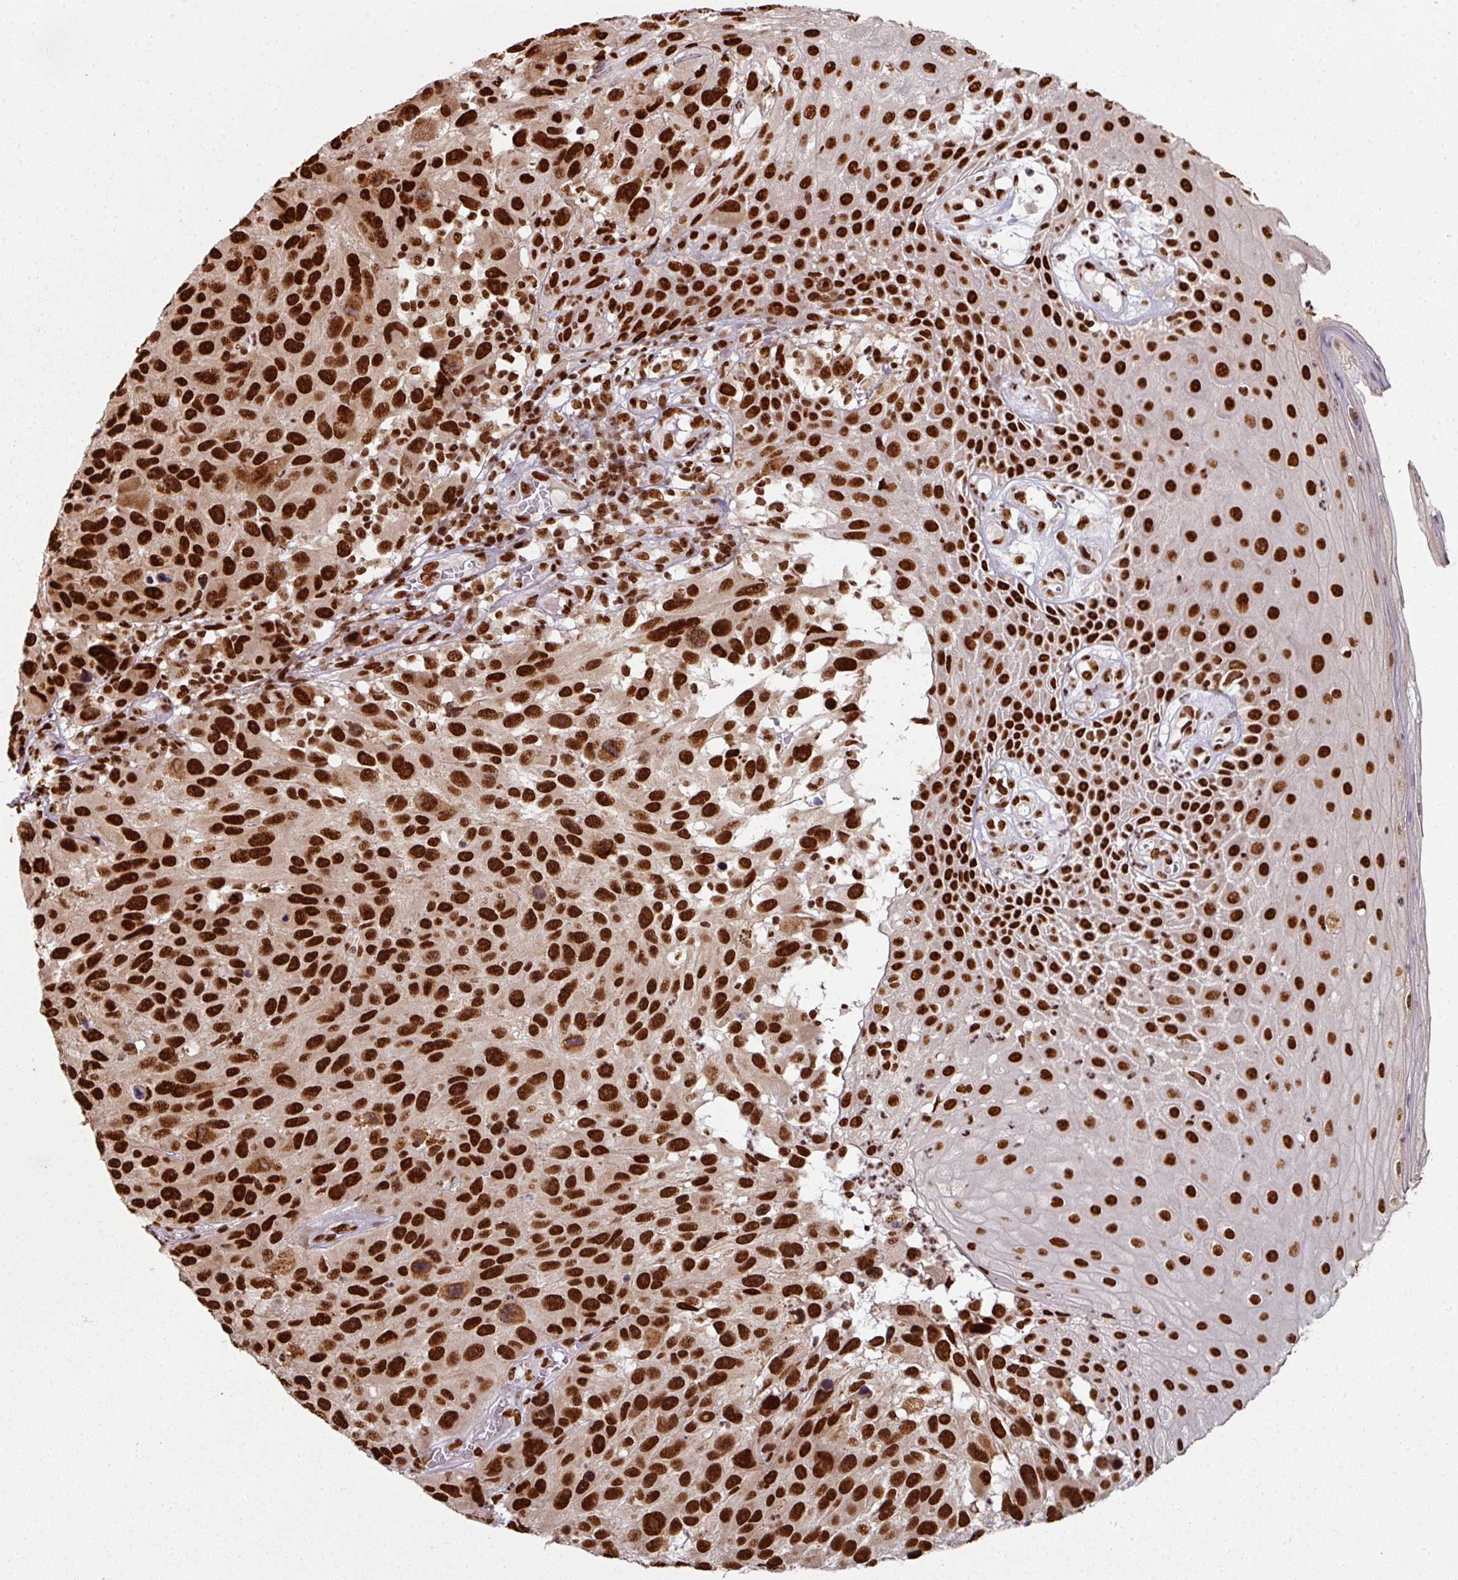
{"staining": {"intensity": "strong", "quantity": ">75%", "location": "nuclear"}, "tissue": "melanoma", "cell_type": "Tumor cells", "image_type": "cancer", "snomed": [{"axis": "morphology", "description": "Malignant melanoma, NOS"}, {"axis": "topography", "description": "Skin"}], "caption": "The histopathology image shows staining of malignant melanoma, revealing strong nuclear protein staining (brown color) within tumor cells. (DAB IHC with brightfield microscopy, high magnification).", "gene": "SIK3", "patient": {"sex": "male", "age": 53}}